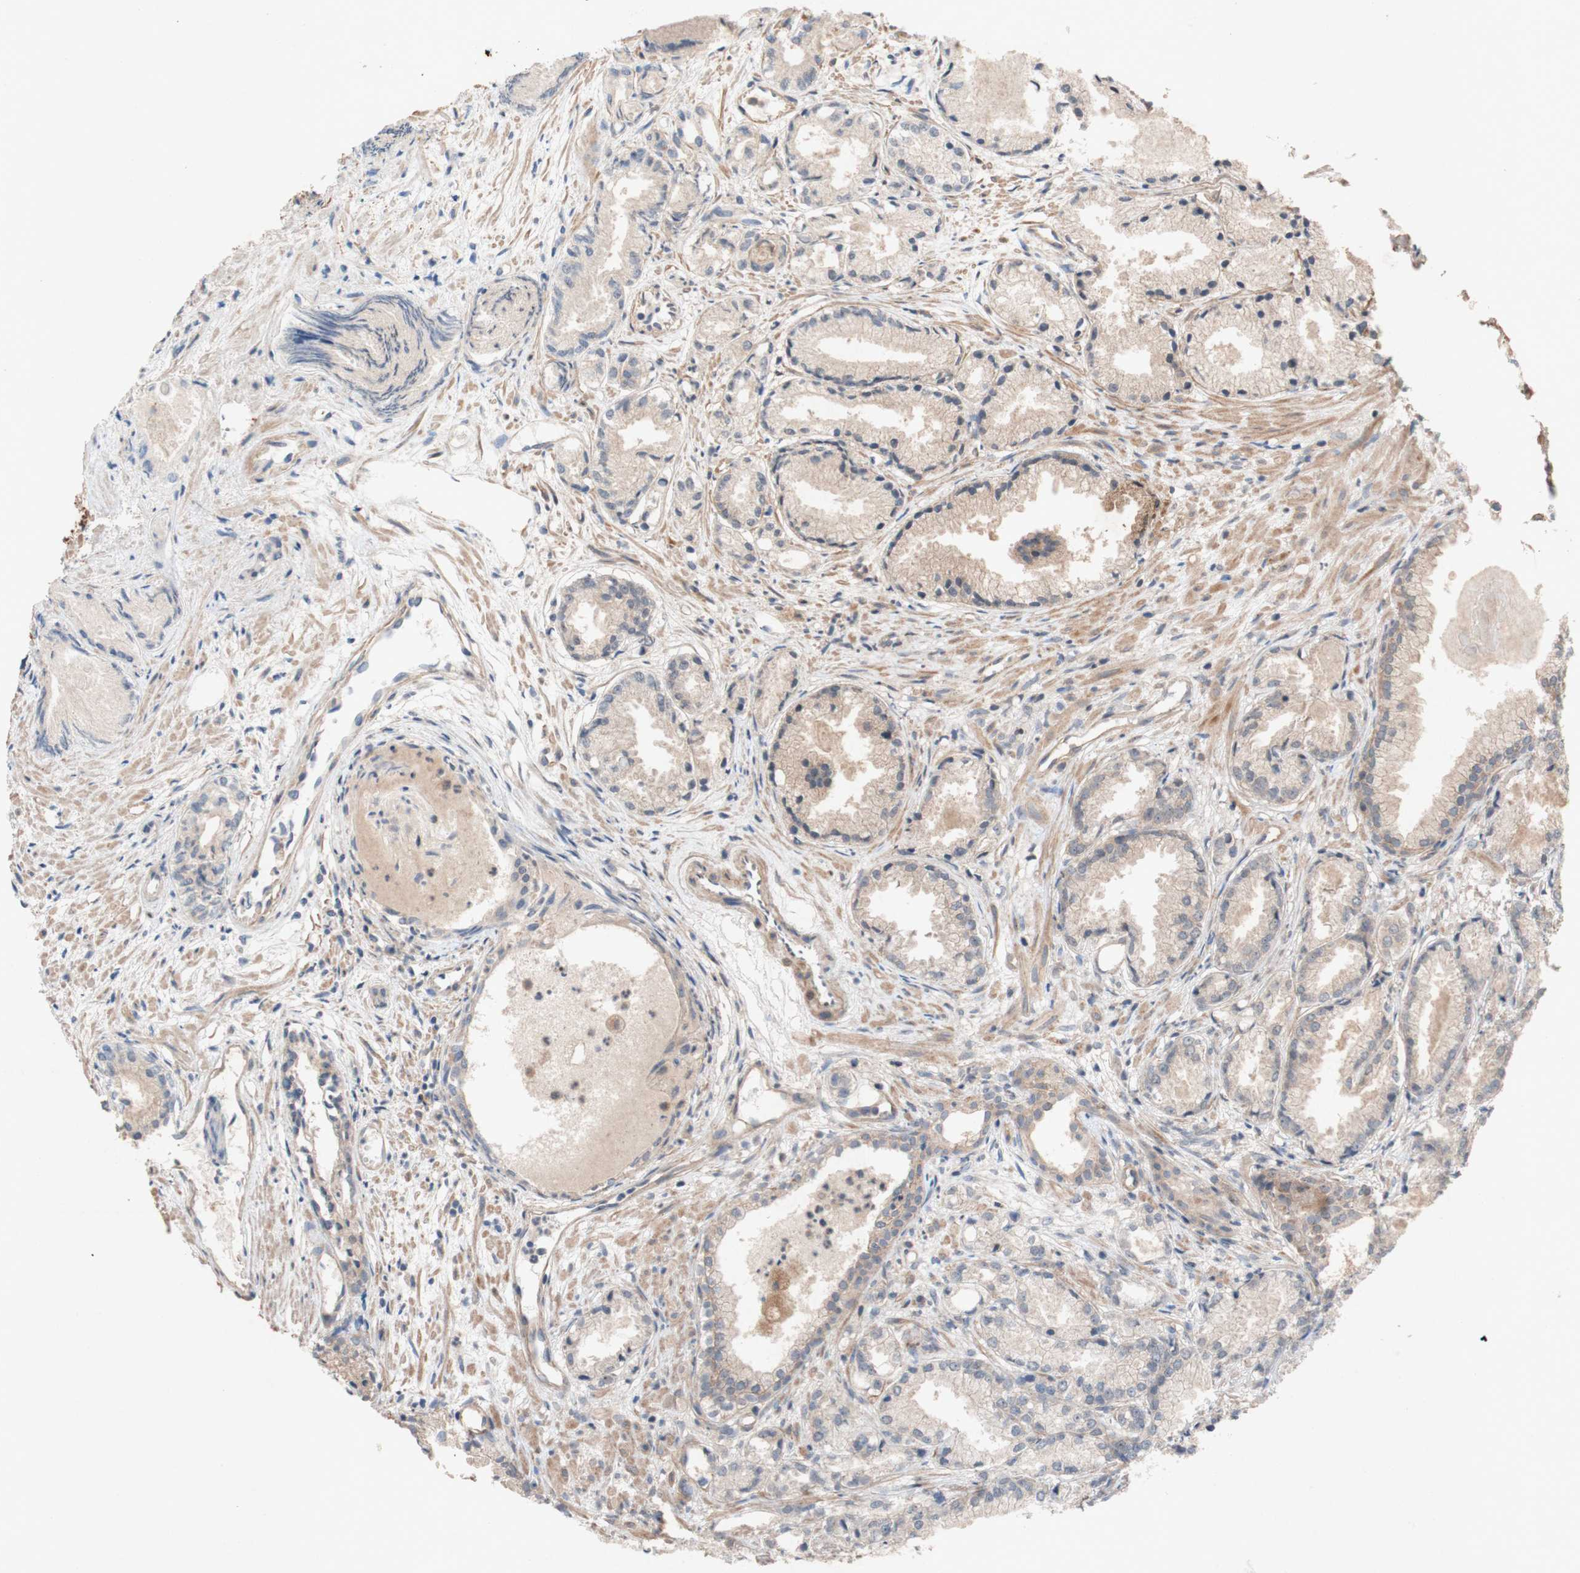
{"staining": {"intensity": "negative", "quantity": "none", "location": "none"}, "tissue": "prostate cancer", "cell_type": "Tumor cells", "image_type": "cancer", "snomed": [{"axis": "morphology", "description": "Adenocarcinoma, Low grade"}, {"axis": "topography", "description": "Prostate"}], "caption": "The image displays no staining of tumor cells in prostate low-grade adenocarcinoma.", "gene": "ATP6V1F", "patient": {"sex": "male", "age": 72}}